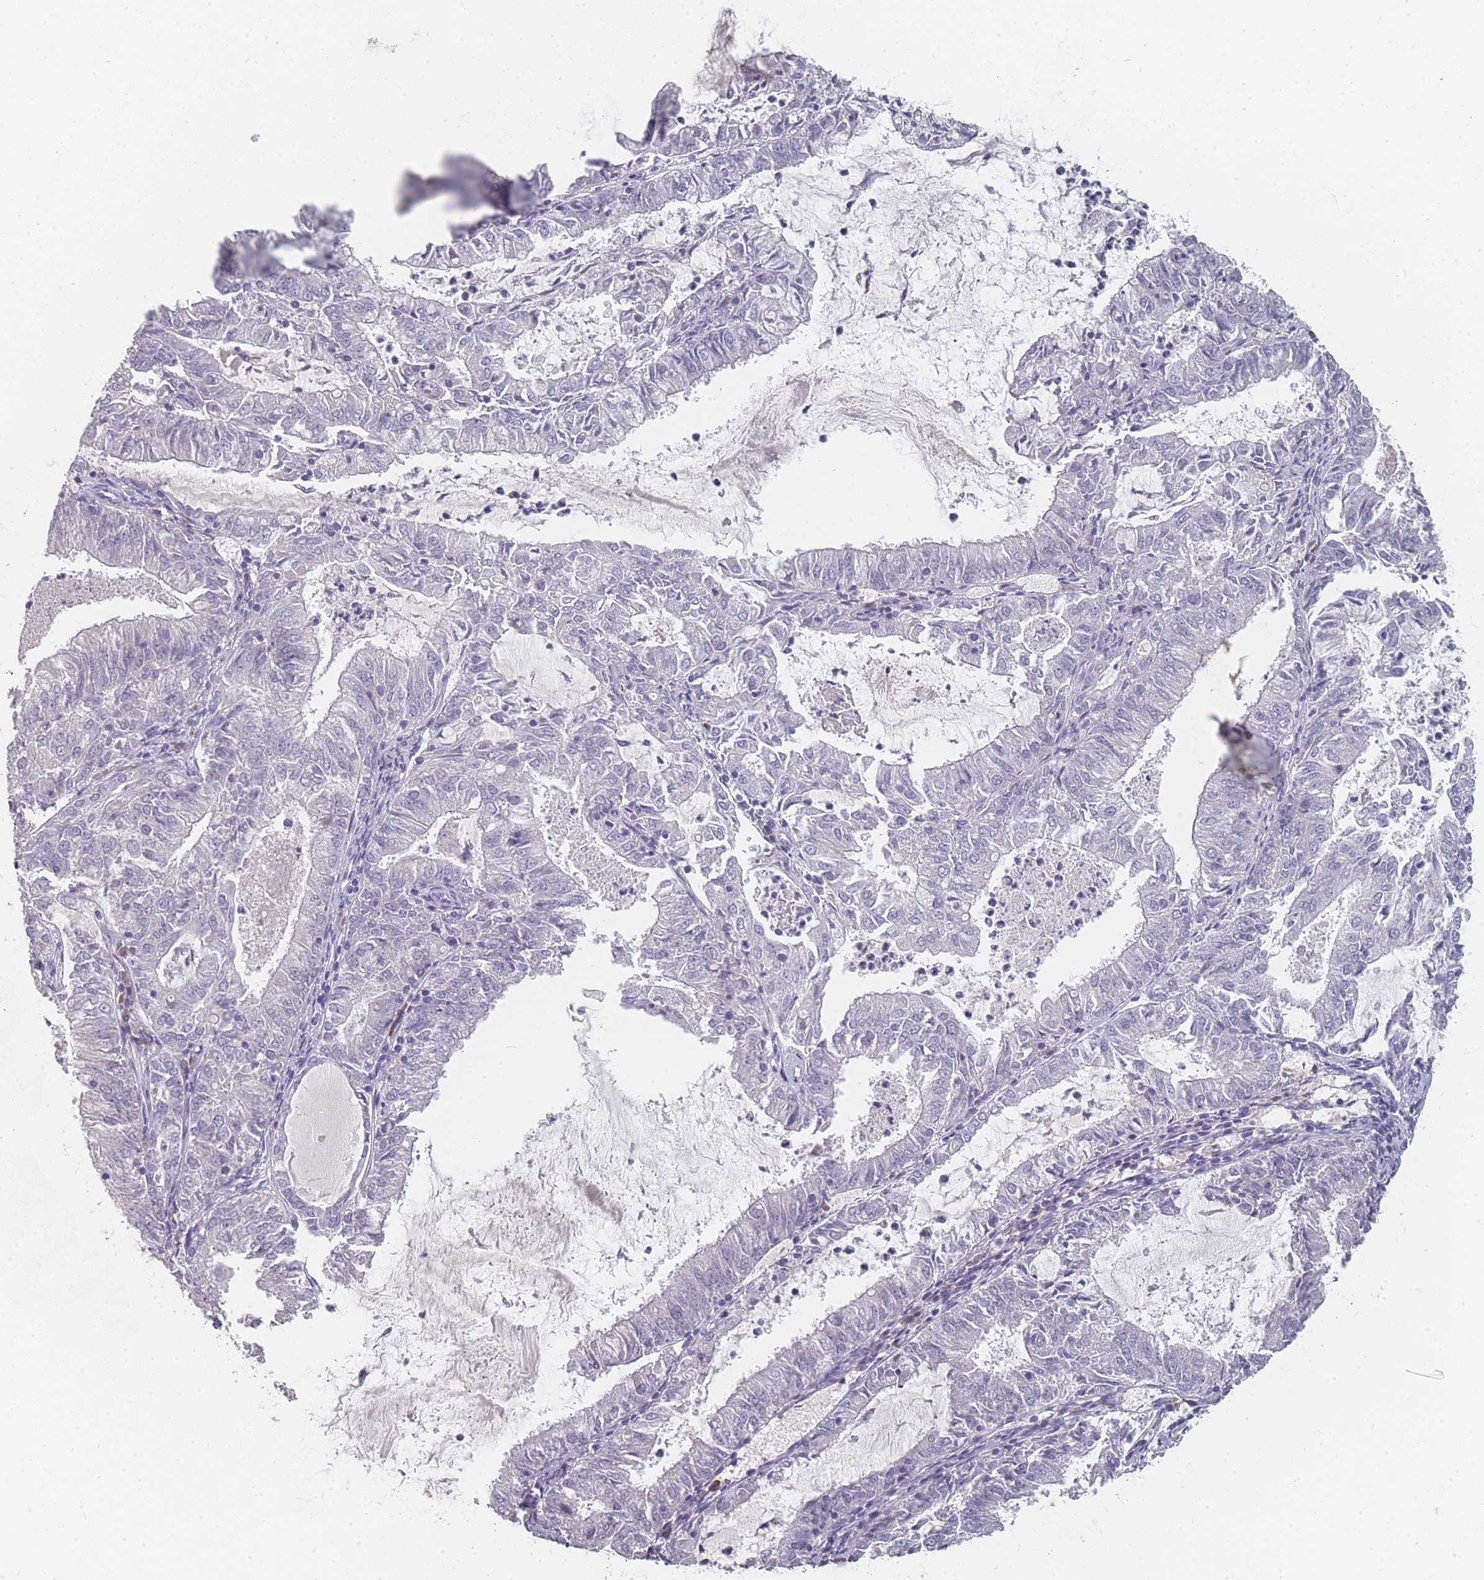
{"staining": {"intensity": "negative", "quantity": "none", "location": "none"}, "tissue": "endometrial cancer", "cell_type": "Tumor cells", "image_type": "cancer", "snomed": [{"axis": "morphology", "description": "Adenocarcinoma, NOS"}, {"axis": "topography", "description": "Endometrium"}], "caption": "This is an immunohistochemistry (IHC) image of human adenocarcinoma (endometrial). There is no positivity in tumor cells.", "gene": "SLC35E4", "patient": {"sex": "female", "age": 57}}